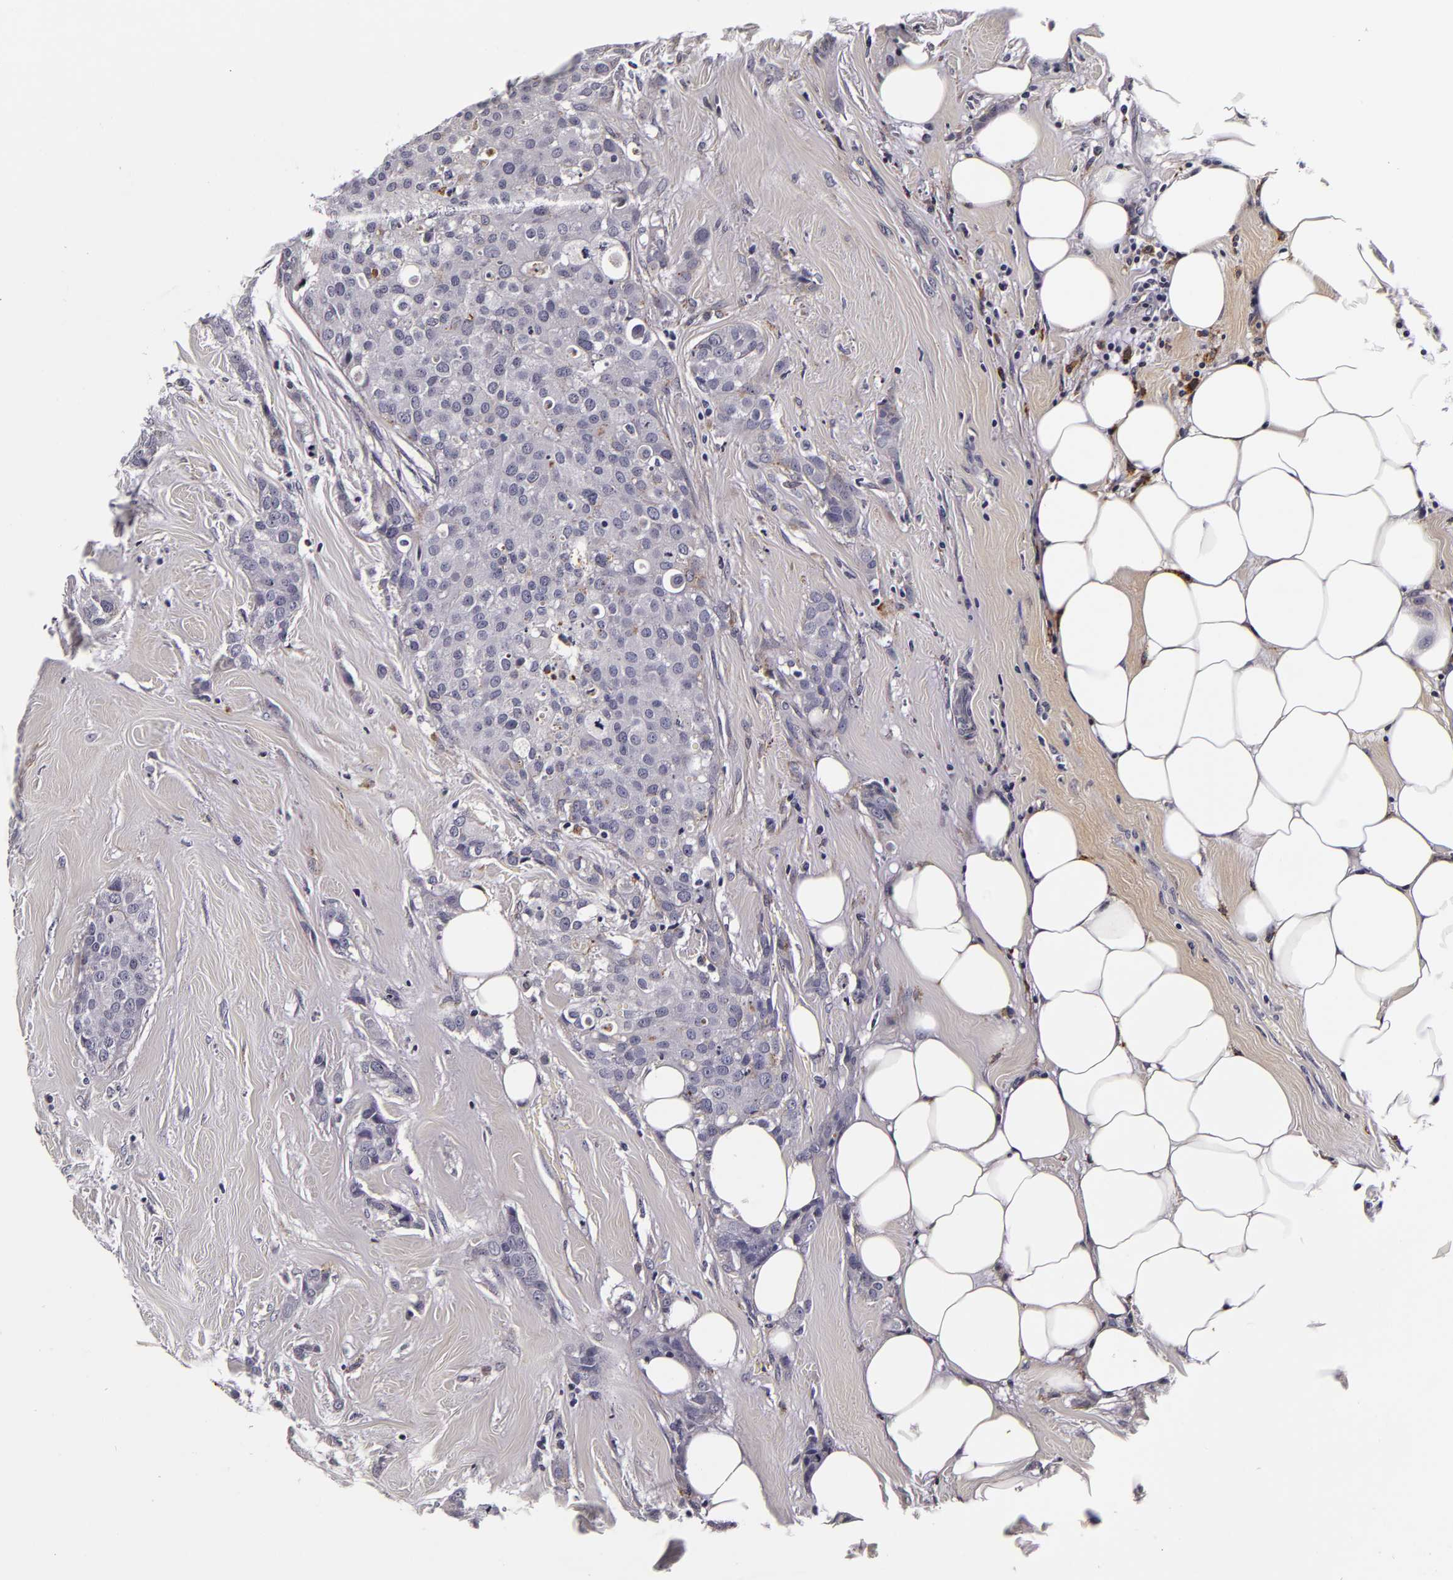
{"staining": {"intensity": "negative", "quantity": "none", "location": "none"}, "tissue": "breast cancer", "cell_type": "Tumor cells", "image_type": "cancer", "snomed": [{"axis": "morphology", "description": "Duct carcinoma"}, {"axis": "topography", "description": "Breast"}], "caption": "IHC histopathology image of breast infiltrating ductal carcinoma stained for a protein (brown), which demonstrates no staining in tumor cells.", "gene": "LGALS3BP", "patient": {"sex": "female", "age": 45}}